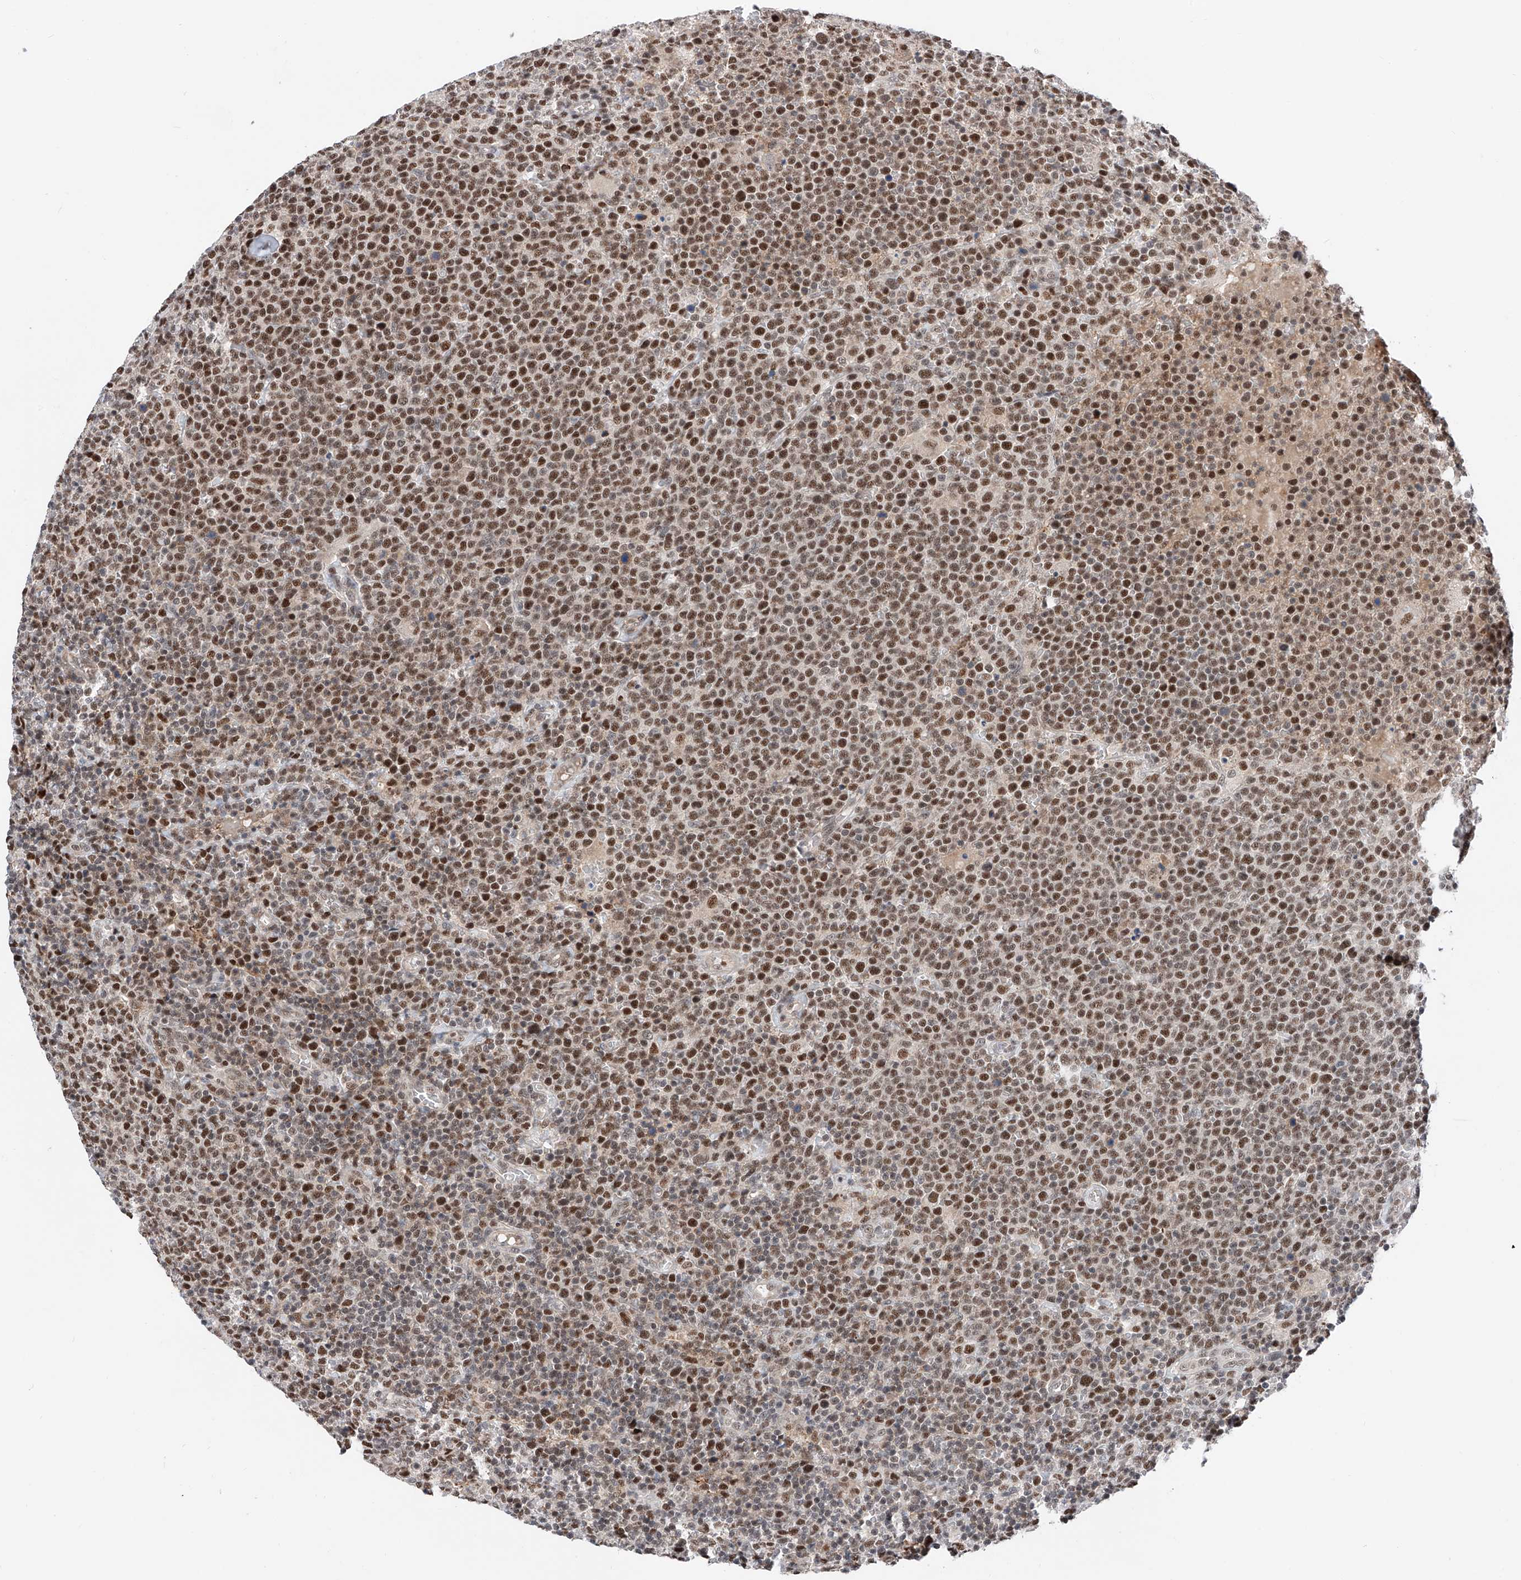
{"staining": {"intensity": "moderate", "quantity": ">75%", "location": "nuclear"}, "tissue": "lymphoma", "cell_type": "Tumor cells", "image_type": "cancer", "snomed": [{"axis": "morphology", "description": "Malignant lymphoma, non-Hodgkin's type, High grade"}, {"axis": "topography", "description": "Lymph node"}], "caption": "A micrograph of human lymphoma stained for a protein reveals moderate nuclear brown staining in tumor cells.", "gene": "SNRNP200", "patient": {"sex": "male", "age": 61}}